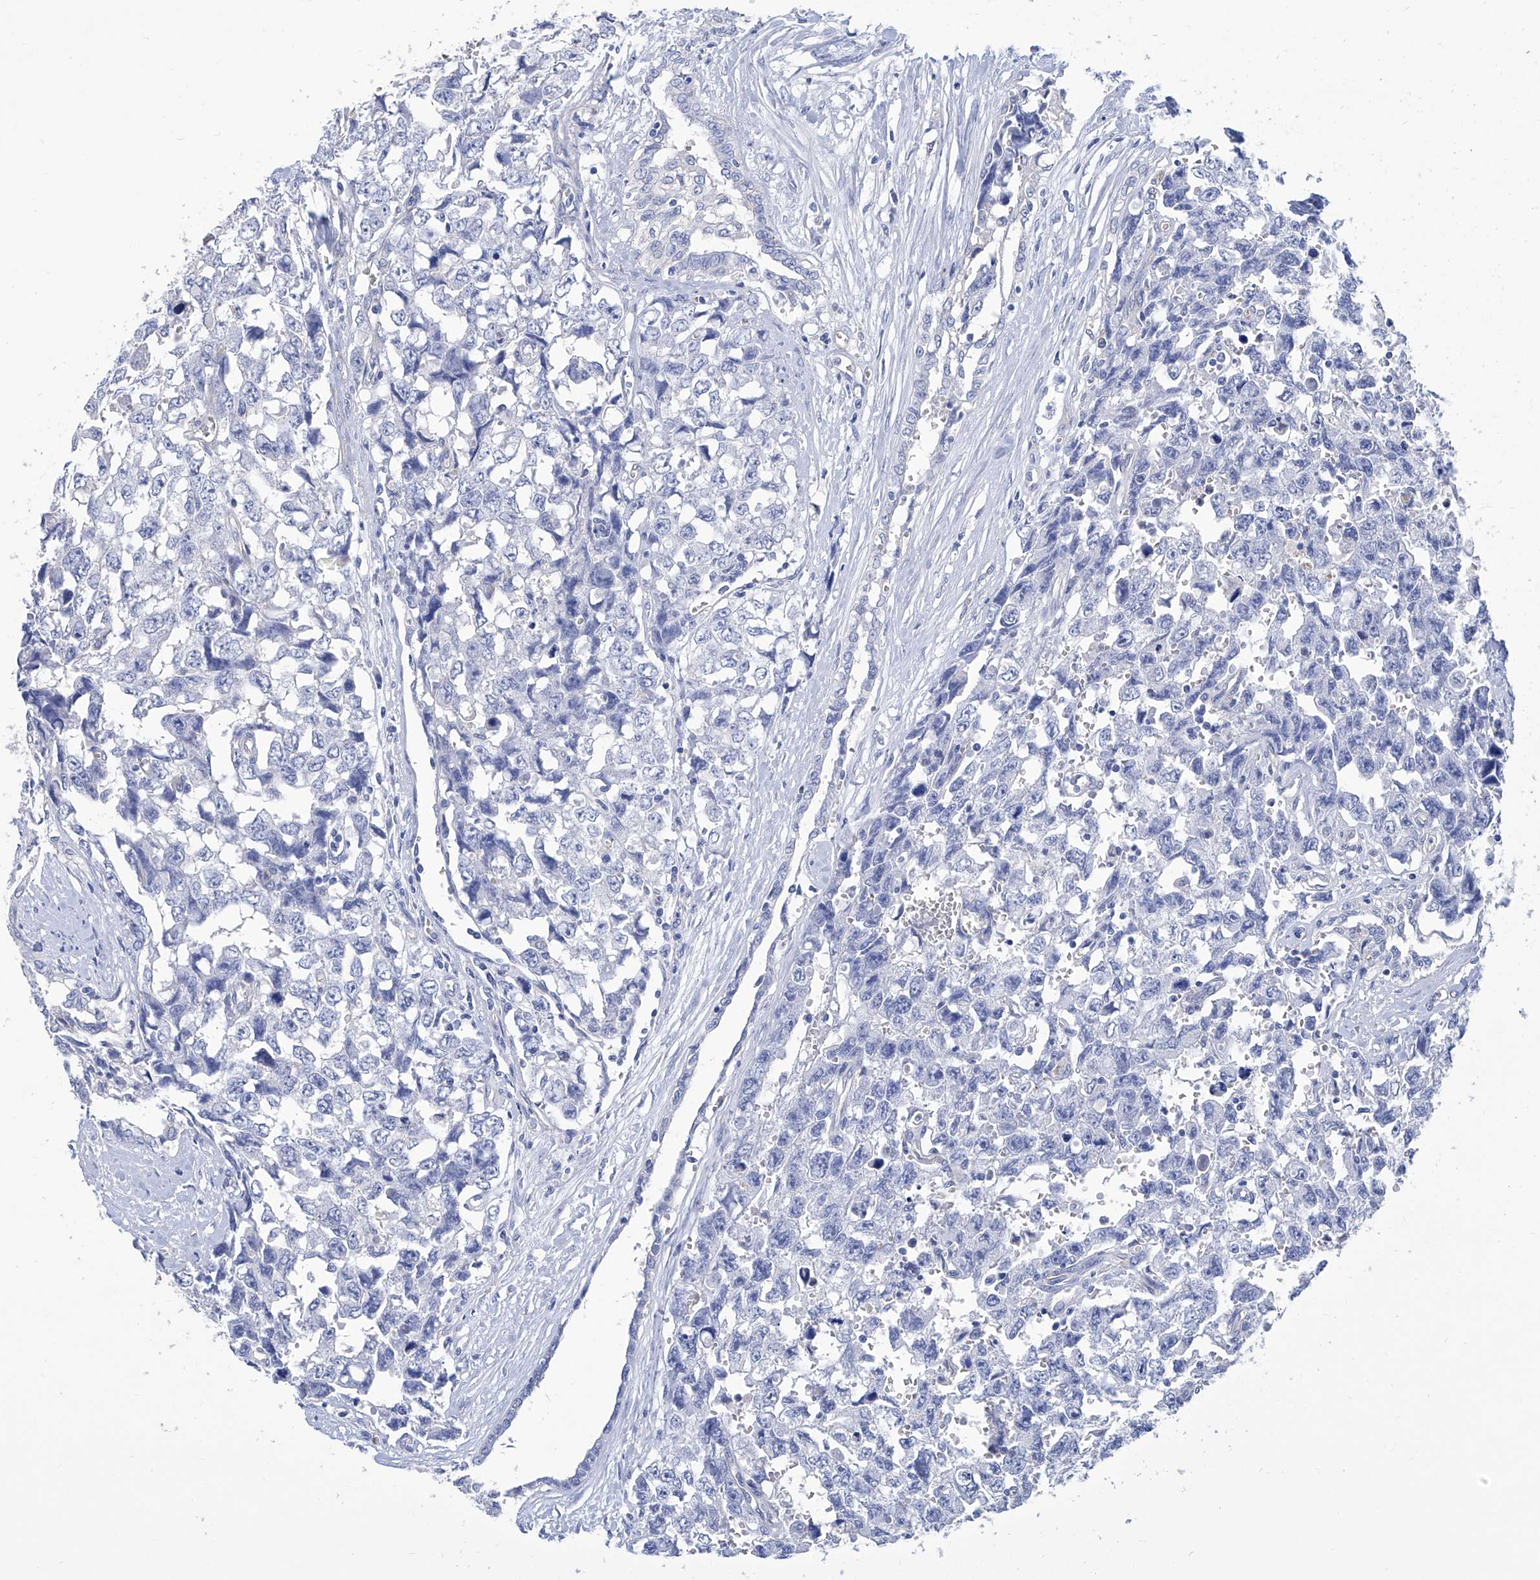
{"staining": {"intensity": "negative", "quantity": "none", "location": "none"}, "tissue": "testis cancer", "cell_type": "Tumor cells", "image_type": "cancer", "snomed": [{"axis": "morphology", "description": "Carcinoma, Embryonal, NOS"}, {"axis": "topography", "description": "Testis"}], "caption": "High power microscopy micrograph of an IHC photomicrograph of testis embryonal carcinoma, revealing no significant staining in tumor cells.", "gene": "SMS", "patient": {"sex": "male", "age": 31}}